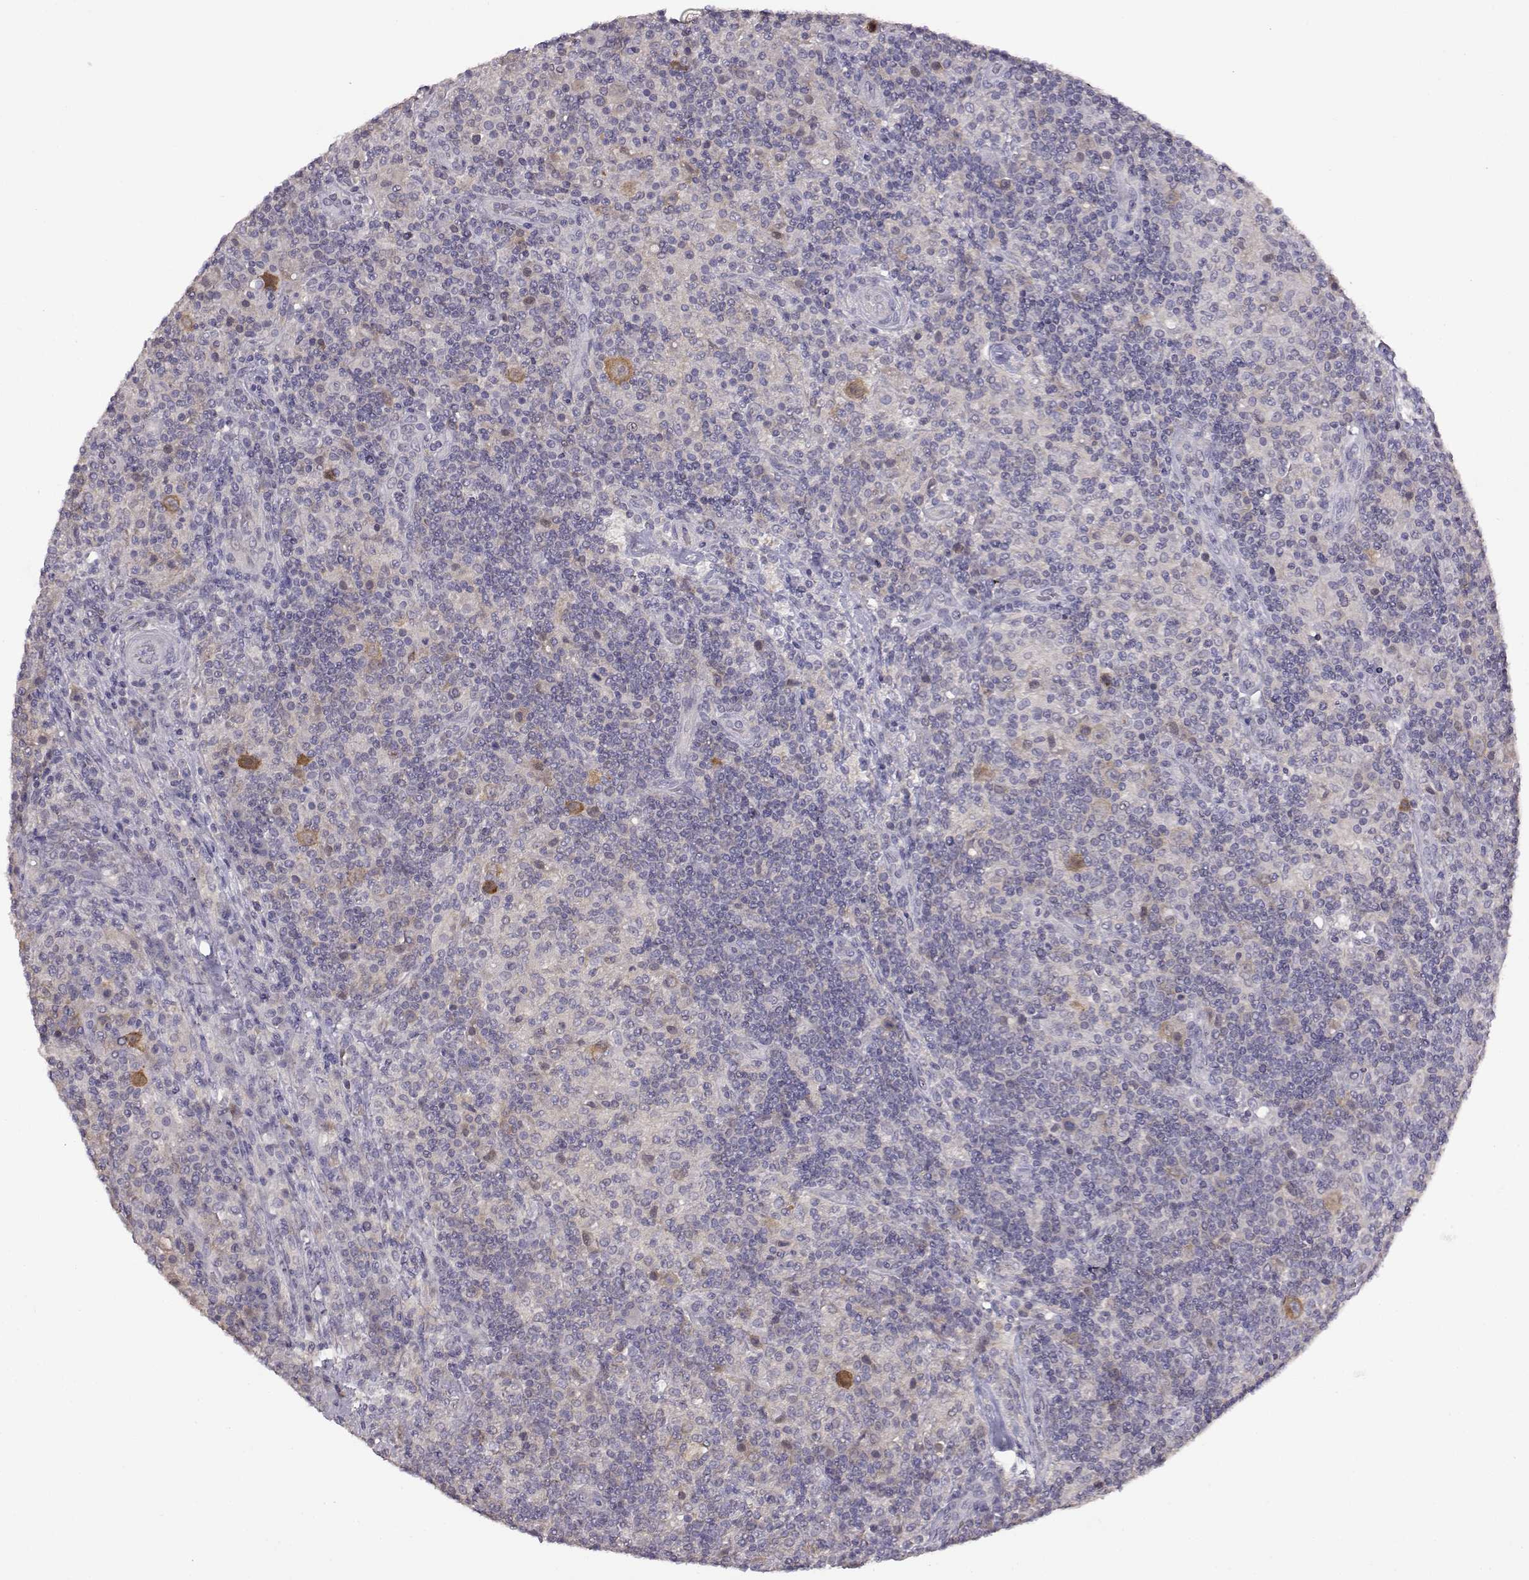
{"staining": {"intensity": "negative", "quantity": "none", "location": "none"}, "tissue": "lymphoma", "cell_type": "Tumor cells", "image_type": "cancer", "snomed": [{"axis": "morphology", "description": "Hodgkin's disease, NOS"}, {"axis": "topography", "description": "Lymph node"}], "caption": "This is an immunohistochemistry micrograph of Hodgkin's disease. There is no expression in tumor cells.", "gene": "VGF", "patient": {"sex": "male", "age": 70}}